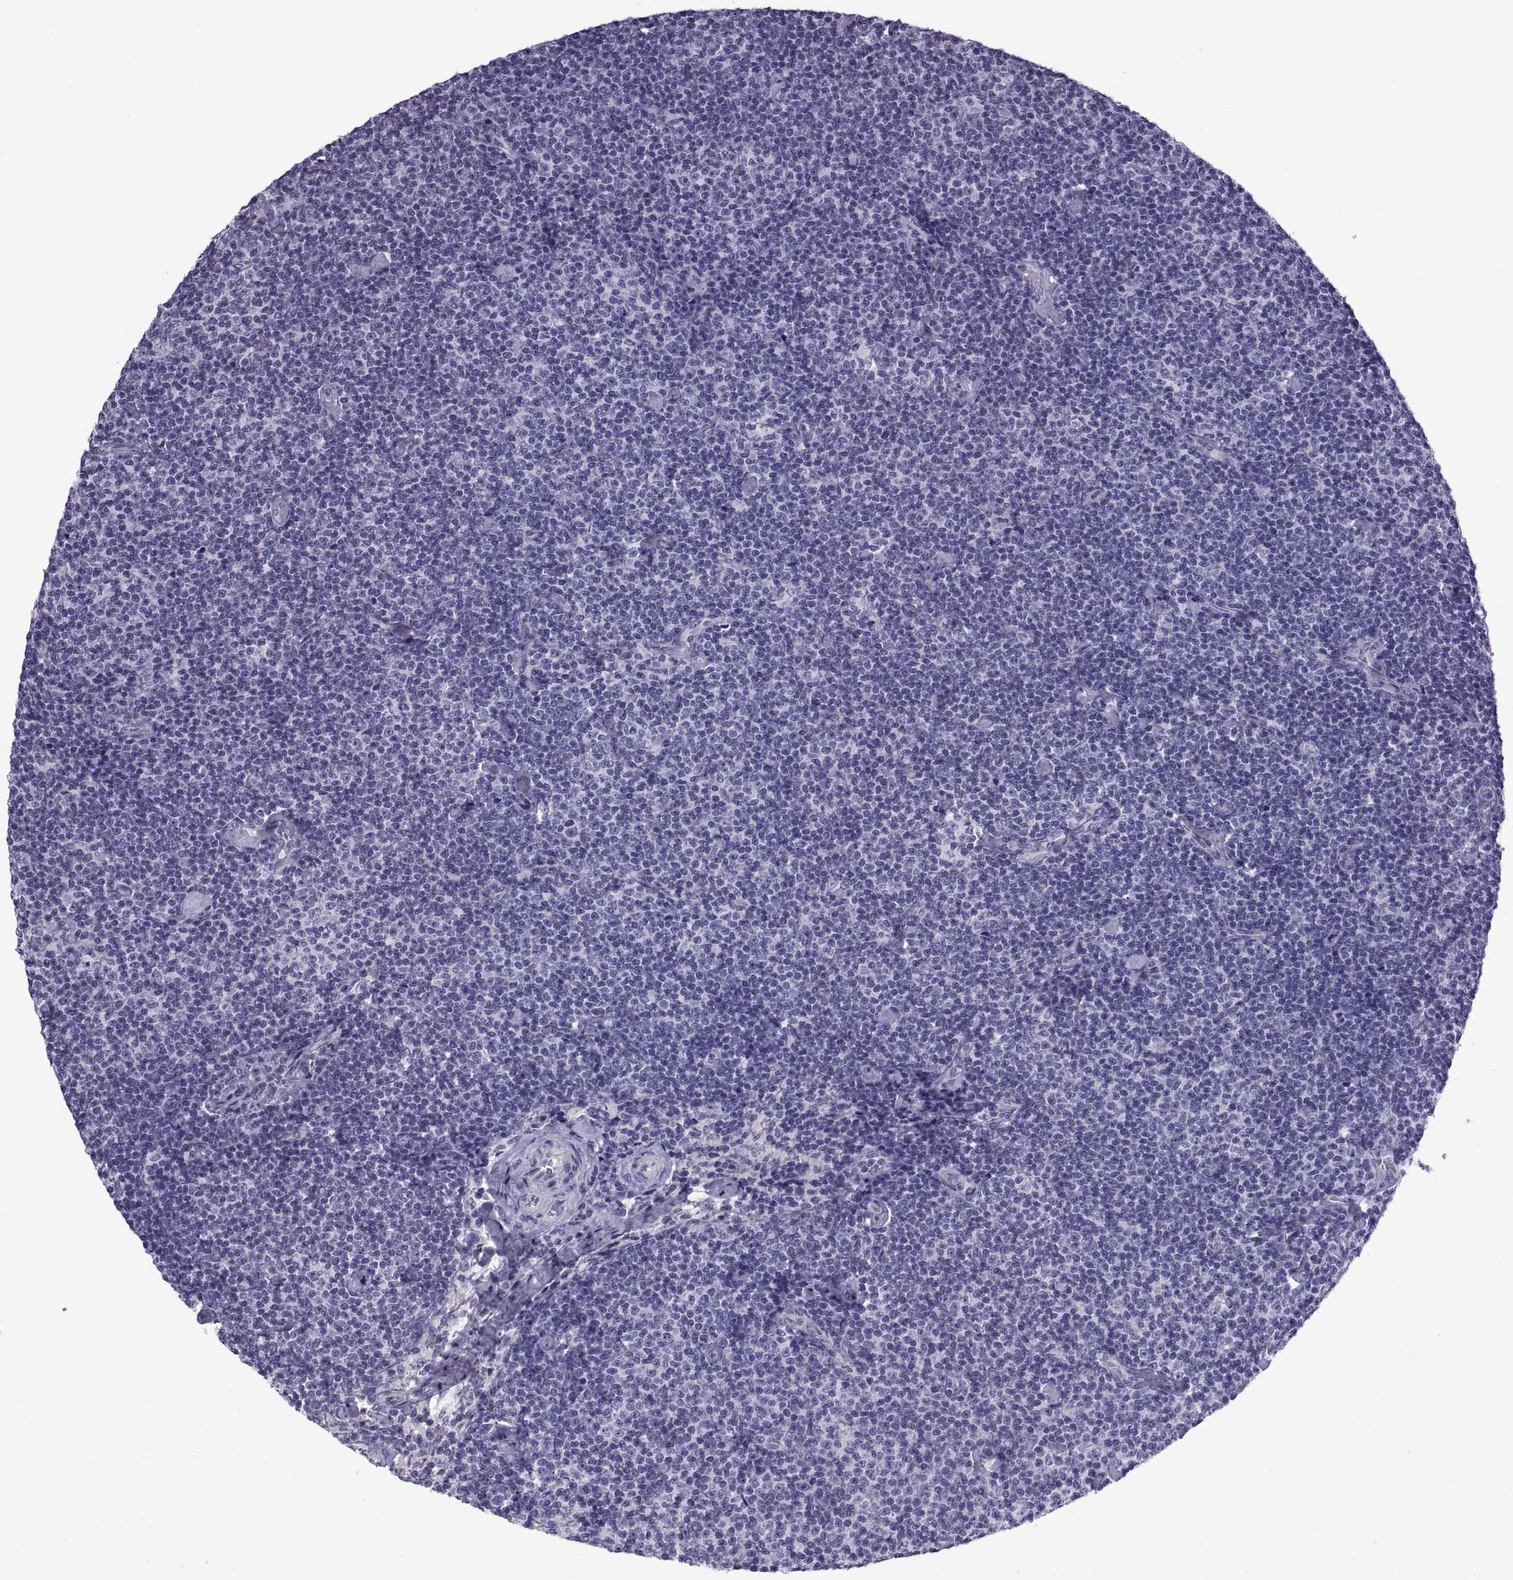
{"staining": {"intensity": "negative", "quantity": "none", "location": "none"}, "tissue": "lymphoma", "cell_type": "Tumor cells", "image_type": "cancer", "snomed": [{"axis": "morphology", "description": "Malignant lymphoma, non-Hodgkin's type, Low grade"}, {"axis": "topography", "description": "Lymph node"}], "caption": "High magnification brightfield microscopy of lymphoma stained with DAB (brown) and counterstained with hematoxylin (blue): tumor cells show no significant positivity. The staining is performed using DAB (3,3'-diaminobenzidine) brown chromogen with nuclei counter-stained in using hematoxylin.", "gene": "SPDYE1", "patient": {"sex": "male", "age": 81}}